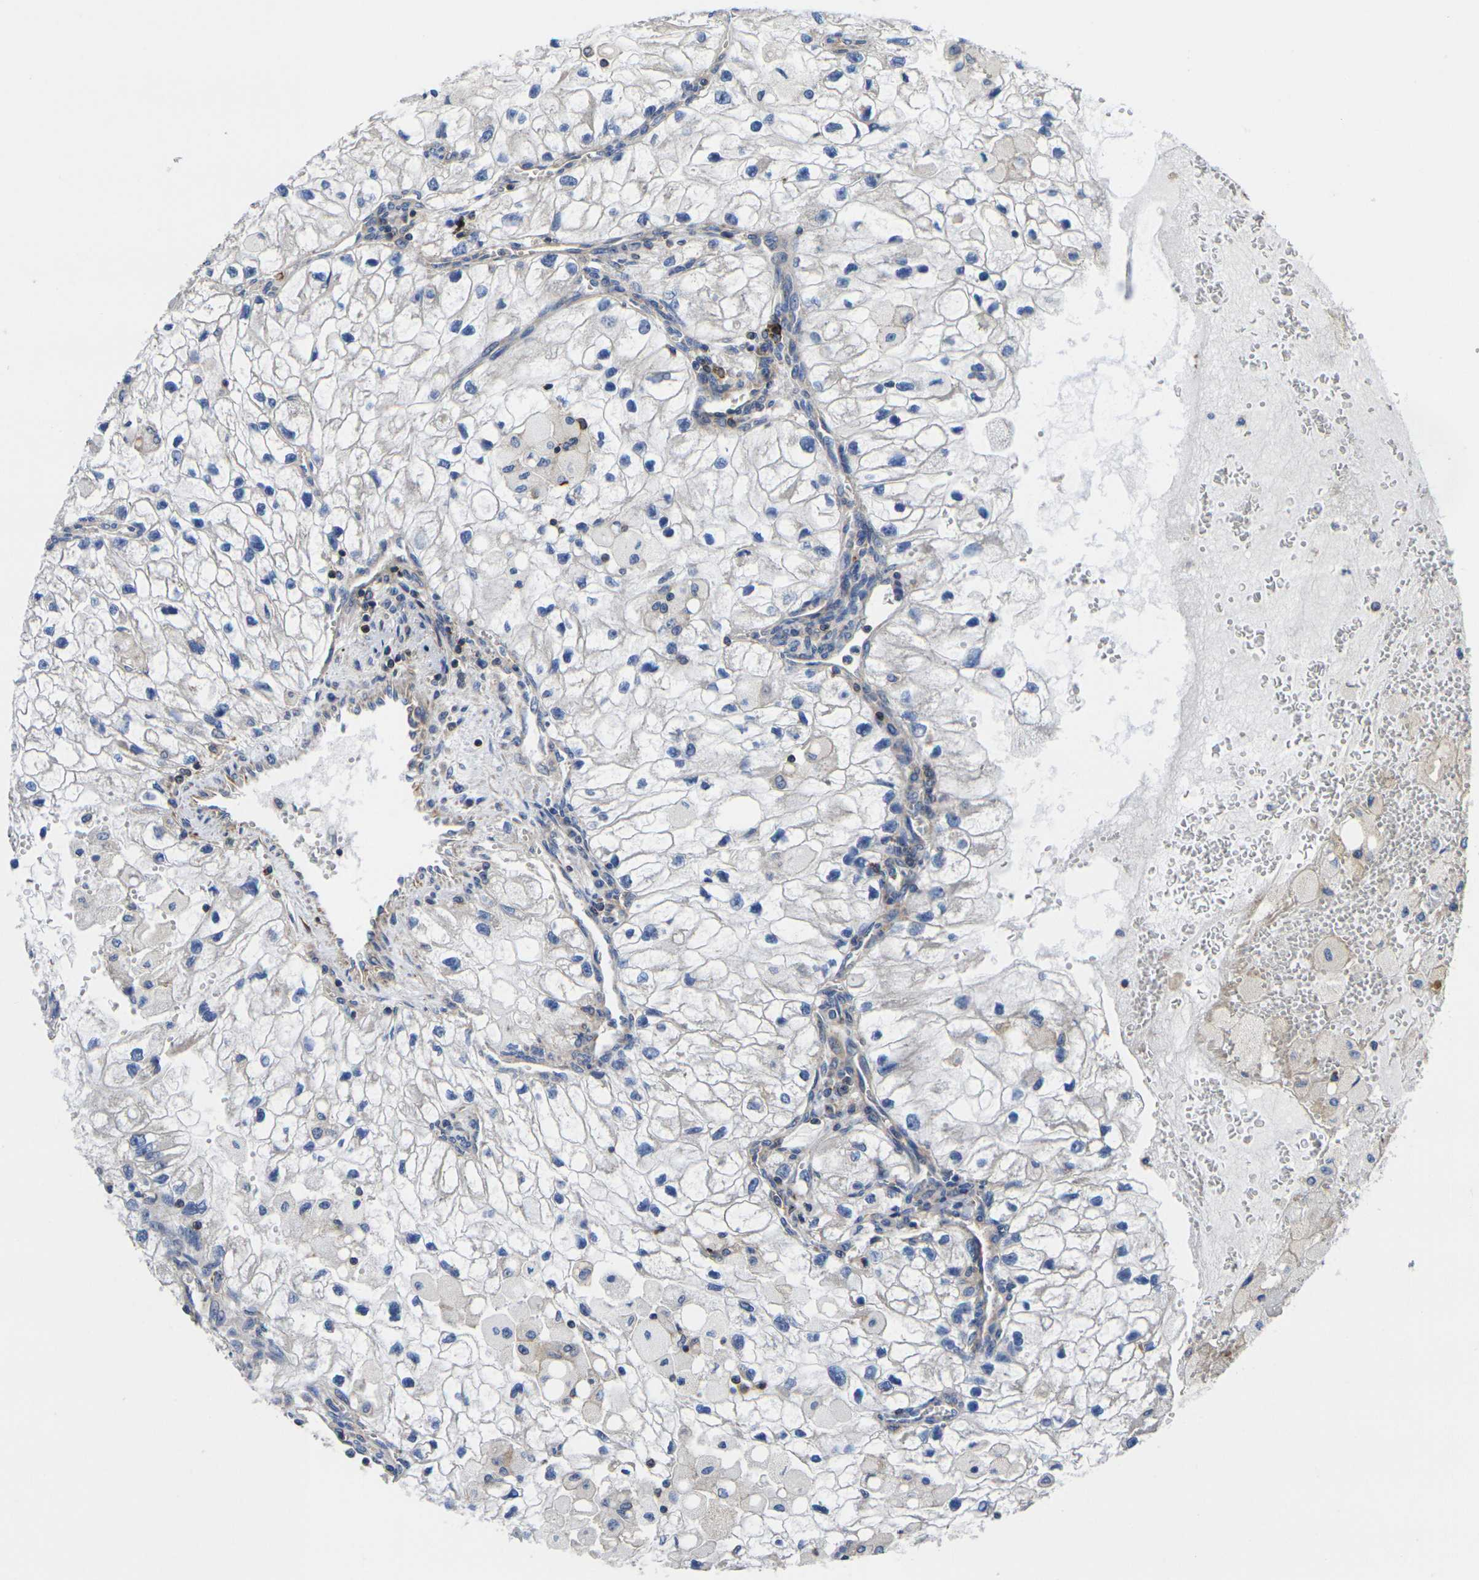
{"staining": {"intensity": "negative", "quantity": "none", "location": "none"}, "tissue": "renal cancer", "cell_type": "Tumor cells", "image_type": "cancer", "snomed": [{"axis": "morphology", "description": "Adenocarcinoma, NOS"}, {"axis": "topography", "description": "Kidney"}], "caption": "The histopathology image displays no significant positivity in tumor cells of adenocarcinoma (renal).", "gene": "GPR4", "patient": {"sex": "female", "age": 70}}